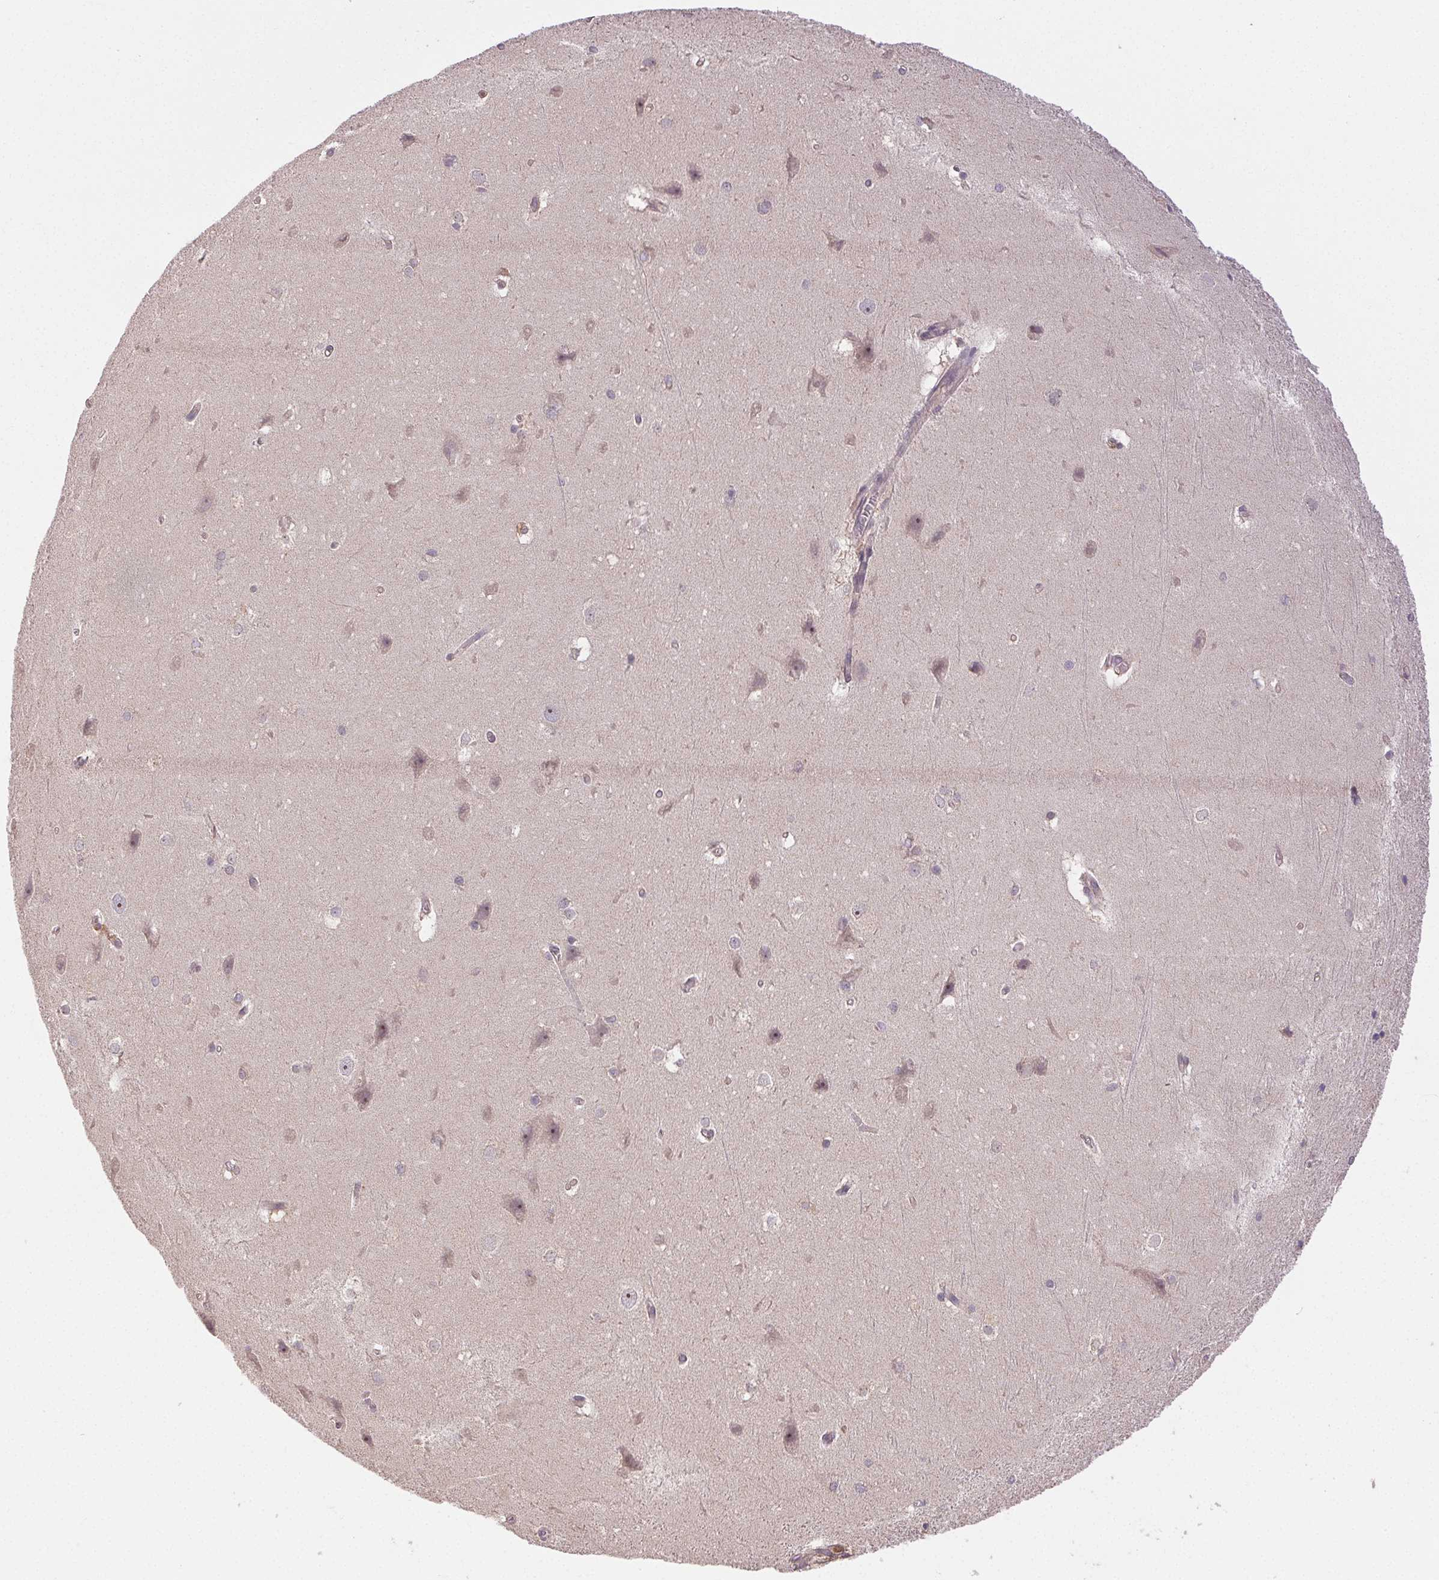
{"staining": {"intensity": "weak", "quantity": "<25%", "location": "cytoplasmic/membranous"}, "tissue": "hippocampus", "cell_type": "Glial cells", "image_type": "normal", "snomed": [{"axis": "morphology", "description": "Normal tissue, NOS"}, {"axis": "topography", "description": "Cerebral cortex"}, {"axis": "topography", "description": "Hippocampus"}], "caption": "Immunohistochemical staining of normal human hippocampus demonstrates no significant staining in glial cells.", "gene": "MAPKAPK2", "patient": {"sex": "female", "age": 19}}